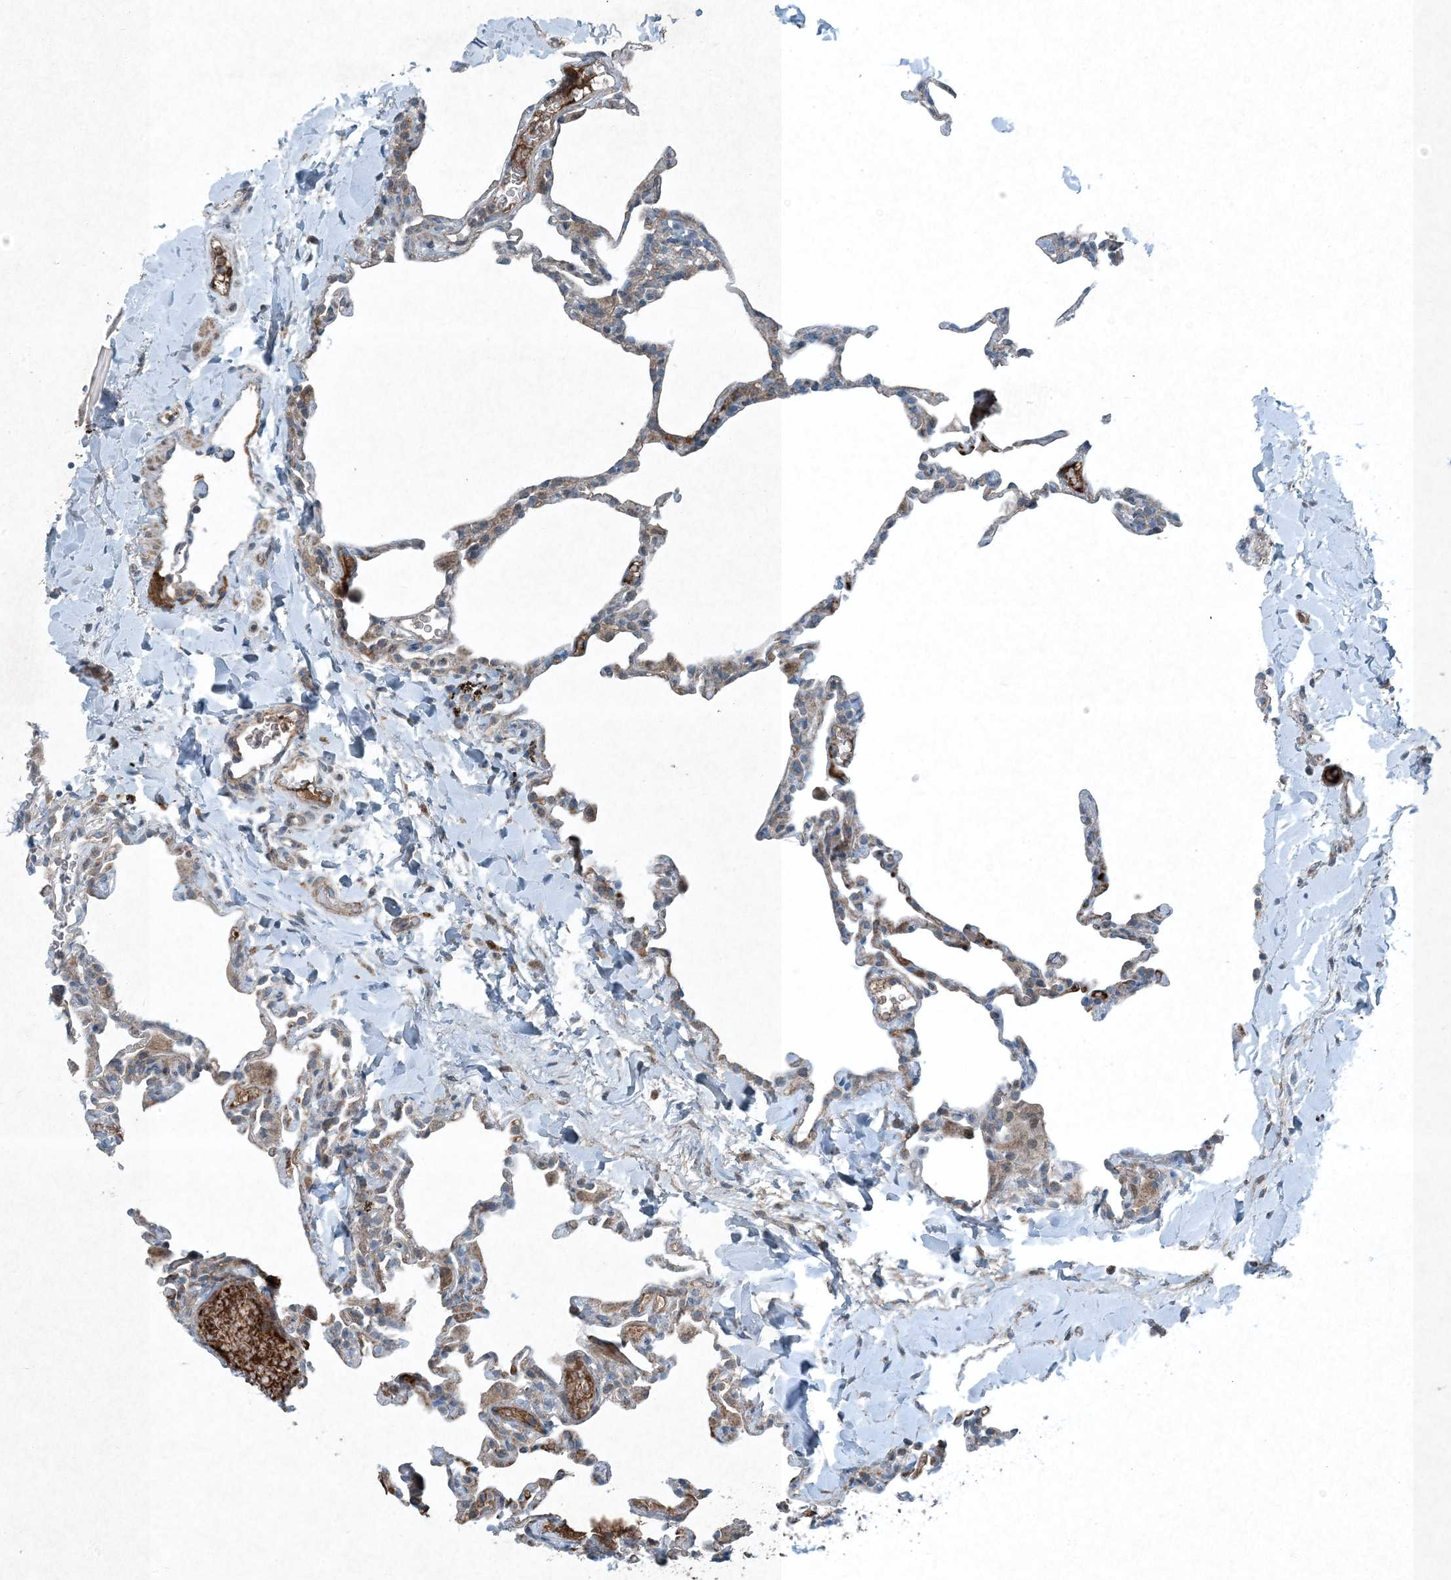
{"staining": {"intensity": "weak", "quantity": "<25%", "location": "cytoplasmic/membranous"}, "tissue": "lung", "cell_type": "Alveolar cells", "image_type": "normal", "snomed": [{"axis": "morphology", "description": "Normal tissue, NOS"}, {"axis": "topography", "description": "Lung"}], "caption": "The immunohistochemistry (IHC) photomicrograph has no significant positivity in alveolar cells of lung.", "gene": "APOM", "patient": {"sex": "male", "age": 20}}